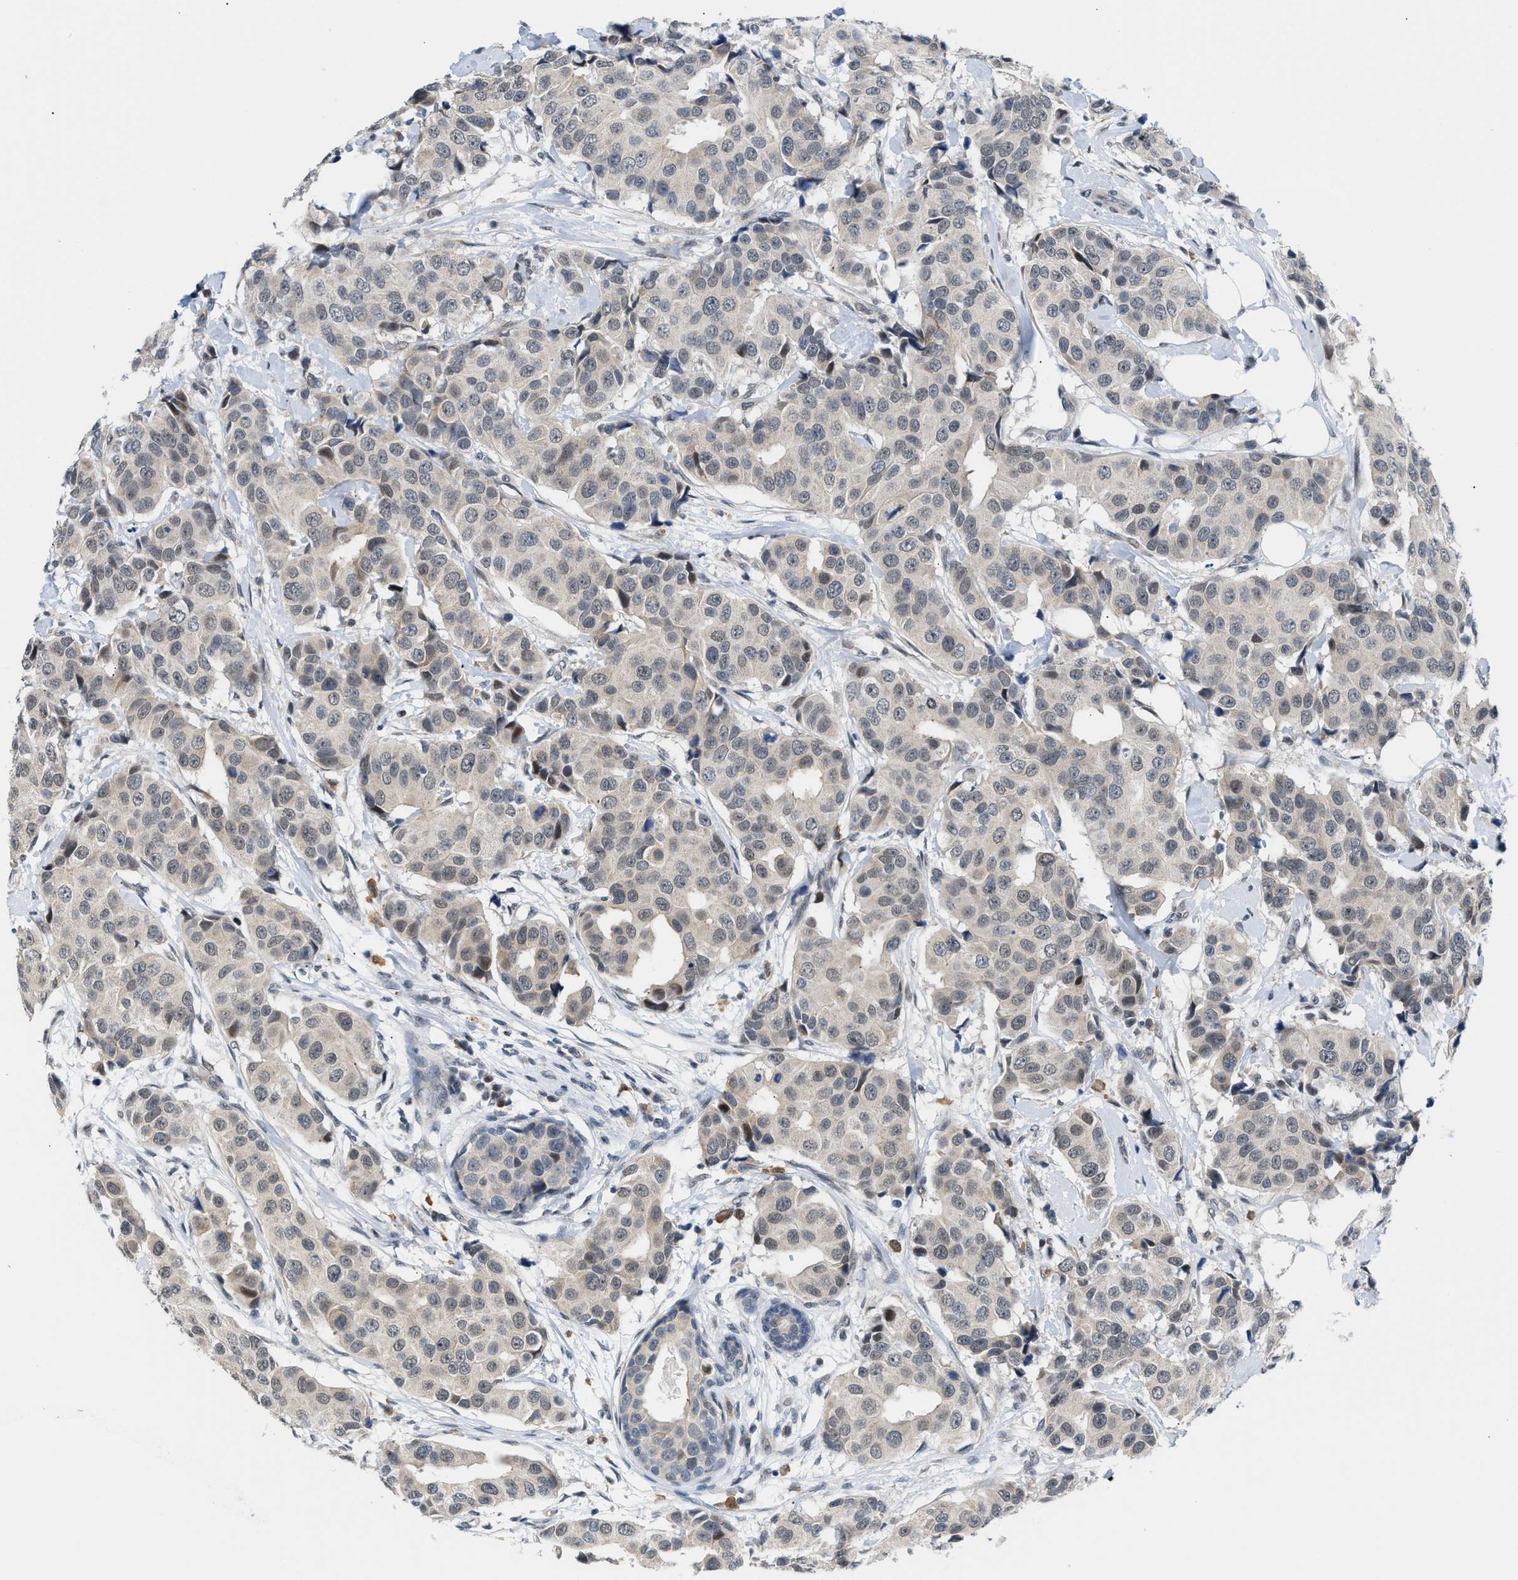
{"staining": {"intensity": "moderate", "quantity": "<25%", "location": "cytoplasmic/membranous,nuclear"}, "tissue": "breast cancer", "cell_type": "Tumor cells", "image_type": "cancer", "snomed": [{"axis": "morphology", "description": "Normal tissue, NOS"}, {"axis": "morphology", "description": "Duct carcinoma"}, {"axis": "topography", "description": "Breast"}], "caption": "A histopathology image of human breast cancer stained for a protein displays moderate cytoplasmic/membranous and nuclear brown staining in tumor cells. (brown staining indicates protein expression, while blue staining denotes nuclei).", "gene": "TXNRD3", "patient": {"sex": "female", "age": 39}}